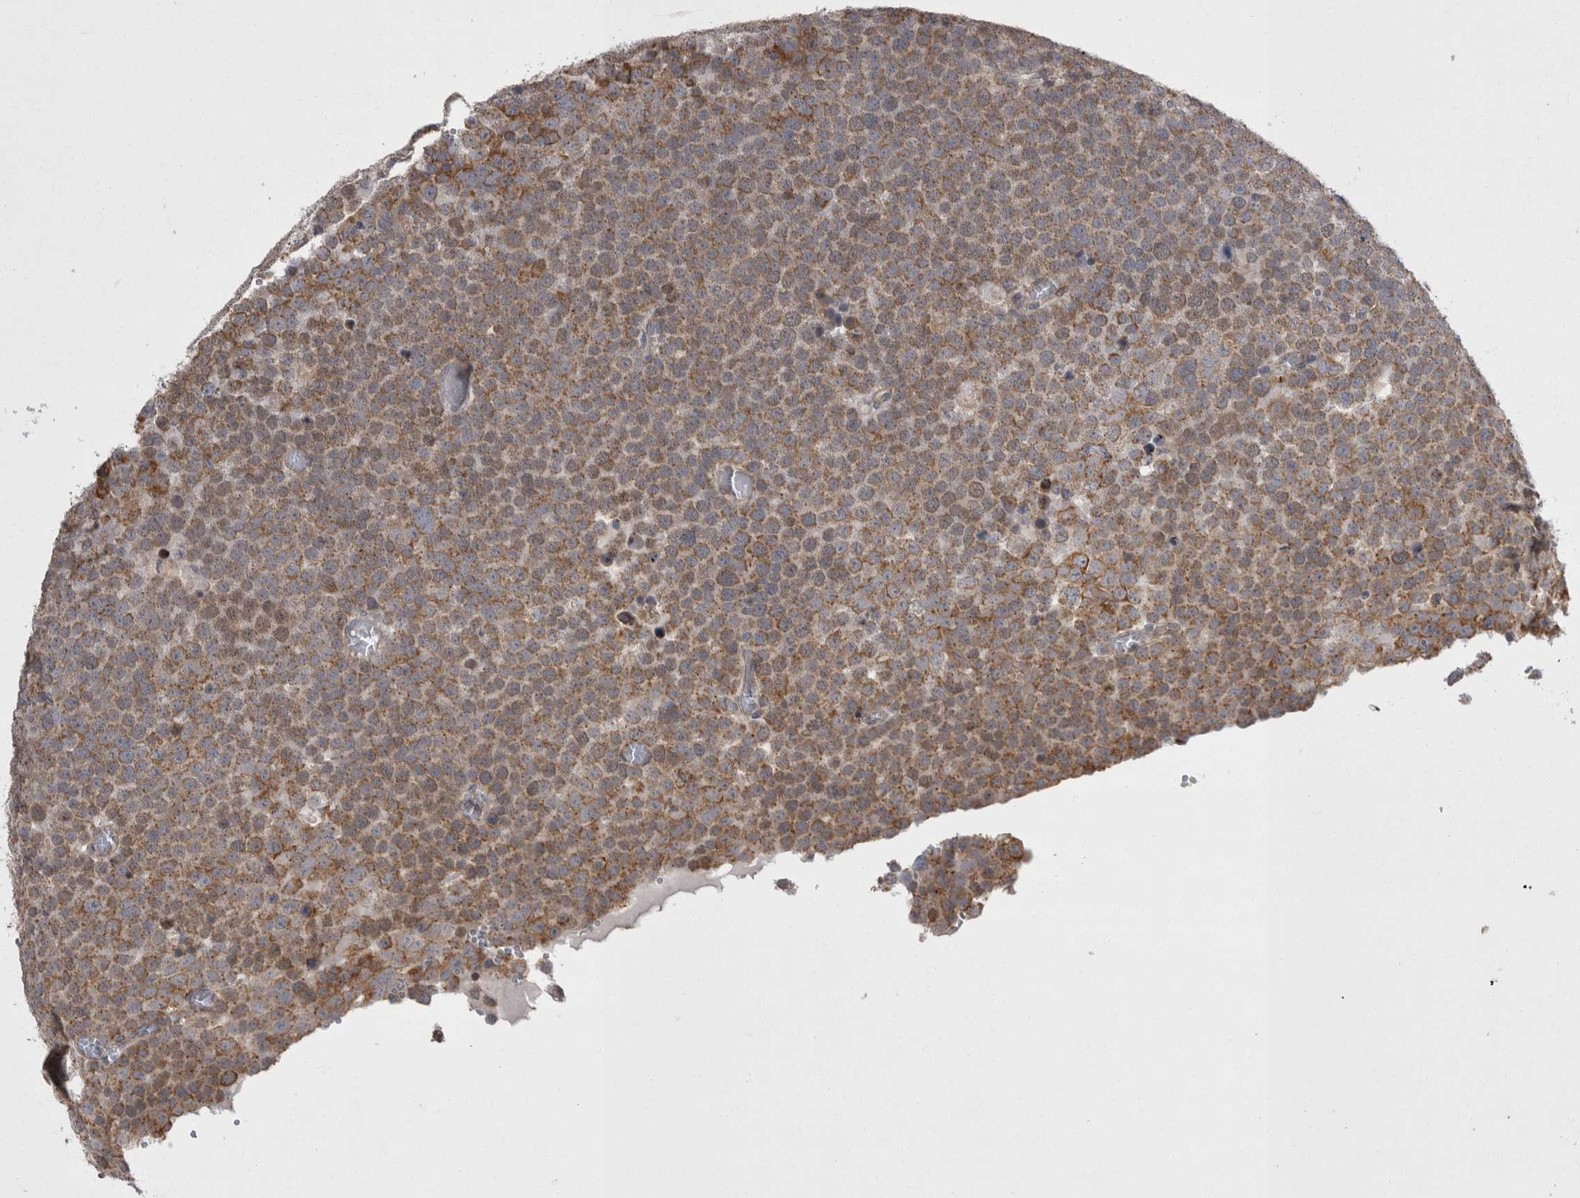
{"staining": {"intensity": "moderate", "quantity": ">75%", "location": "cytoplasmic/membranous"}, "tissue": "testis cancer", "cell_type": "Tumor cells", "image_type": "cancer", "snomed": [{"axis": "morphology", "description": "Seminoma, NOS"}, {"axis": "topography", "description": "Testis"}], "caption": "IHC image of seminoma (testis) stained for a protein (brown), which reveals medium levels of moderate cytoplasmic/membranous staining in approximately >75% of tumor cells.", "gene": "TSPOAP1", "patient": {"sex": "male", "age": 71}}